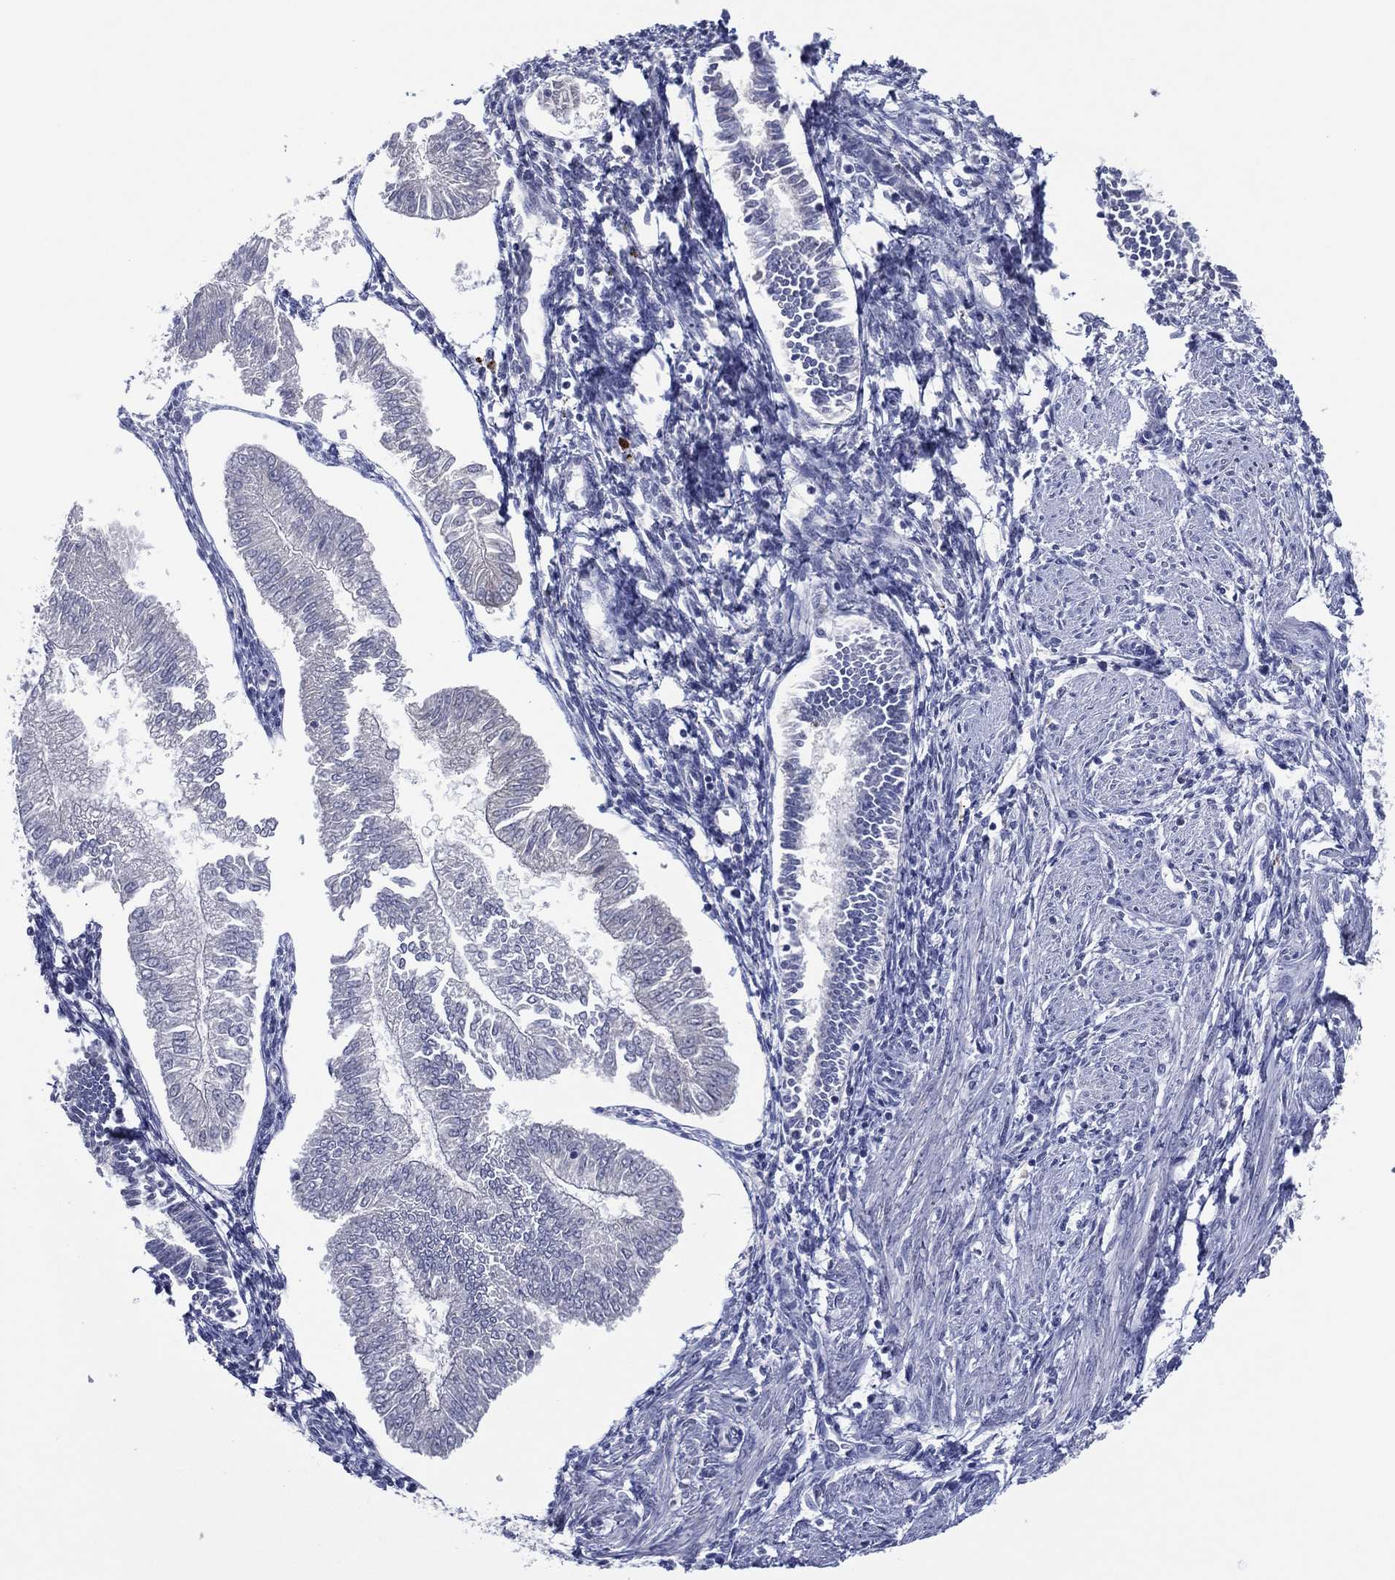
{"staining": {"intensity": "negative", "quantity": "none", "location": "none"}, "tissue": "endometrial cancer", "cell_type": "Tumor cells", "image_type": "cancer", "snomed": [{"axis": "morphology", "description": "Adenocarcinoma, NOS"}, {"axis": "topography", "description": "Endometrium"}], "caption": "Immunohistochemistry (IHC) photomicrograph of neoplastic tissue: human endometrial cancer stained with DAB displays no significant protein positivity in tumor cells.", "gene": "TRIM31", "patient": {"sex": "female", "age": 53}}